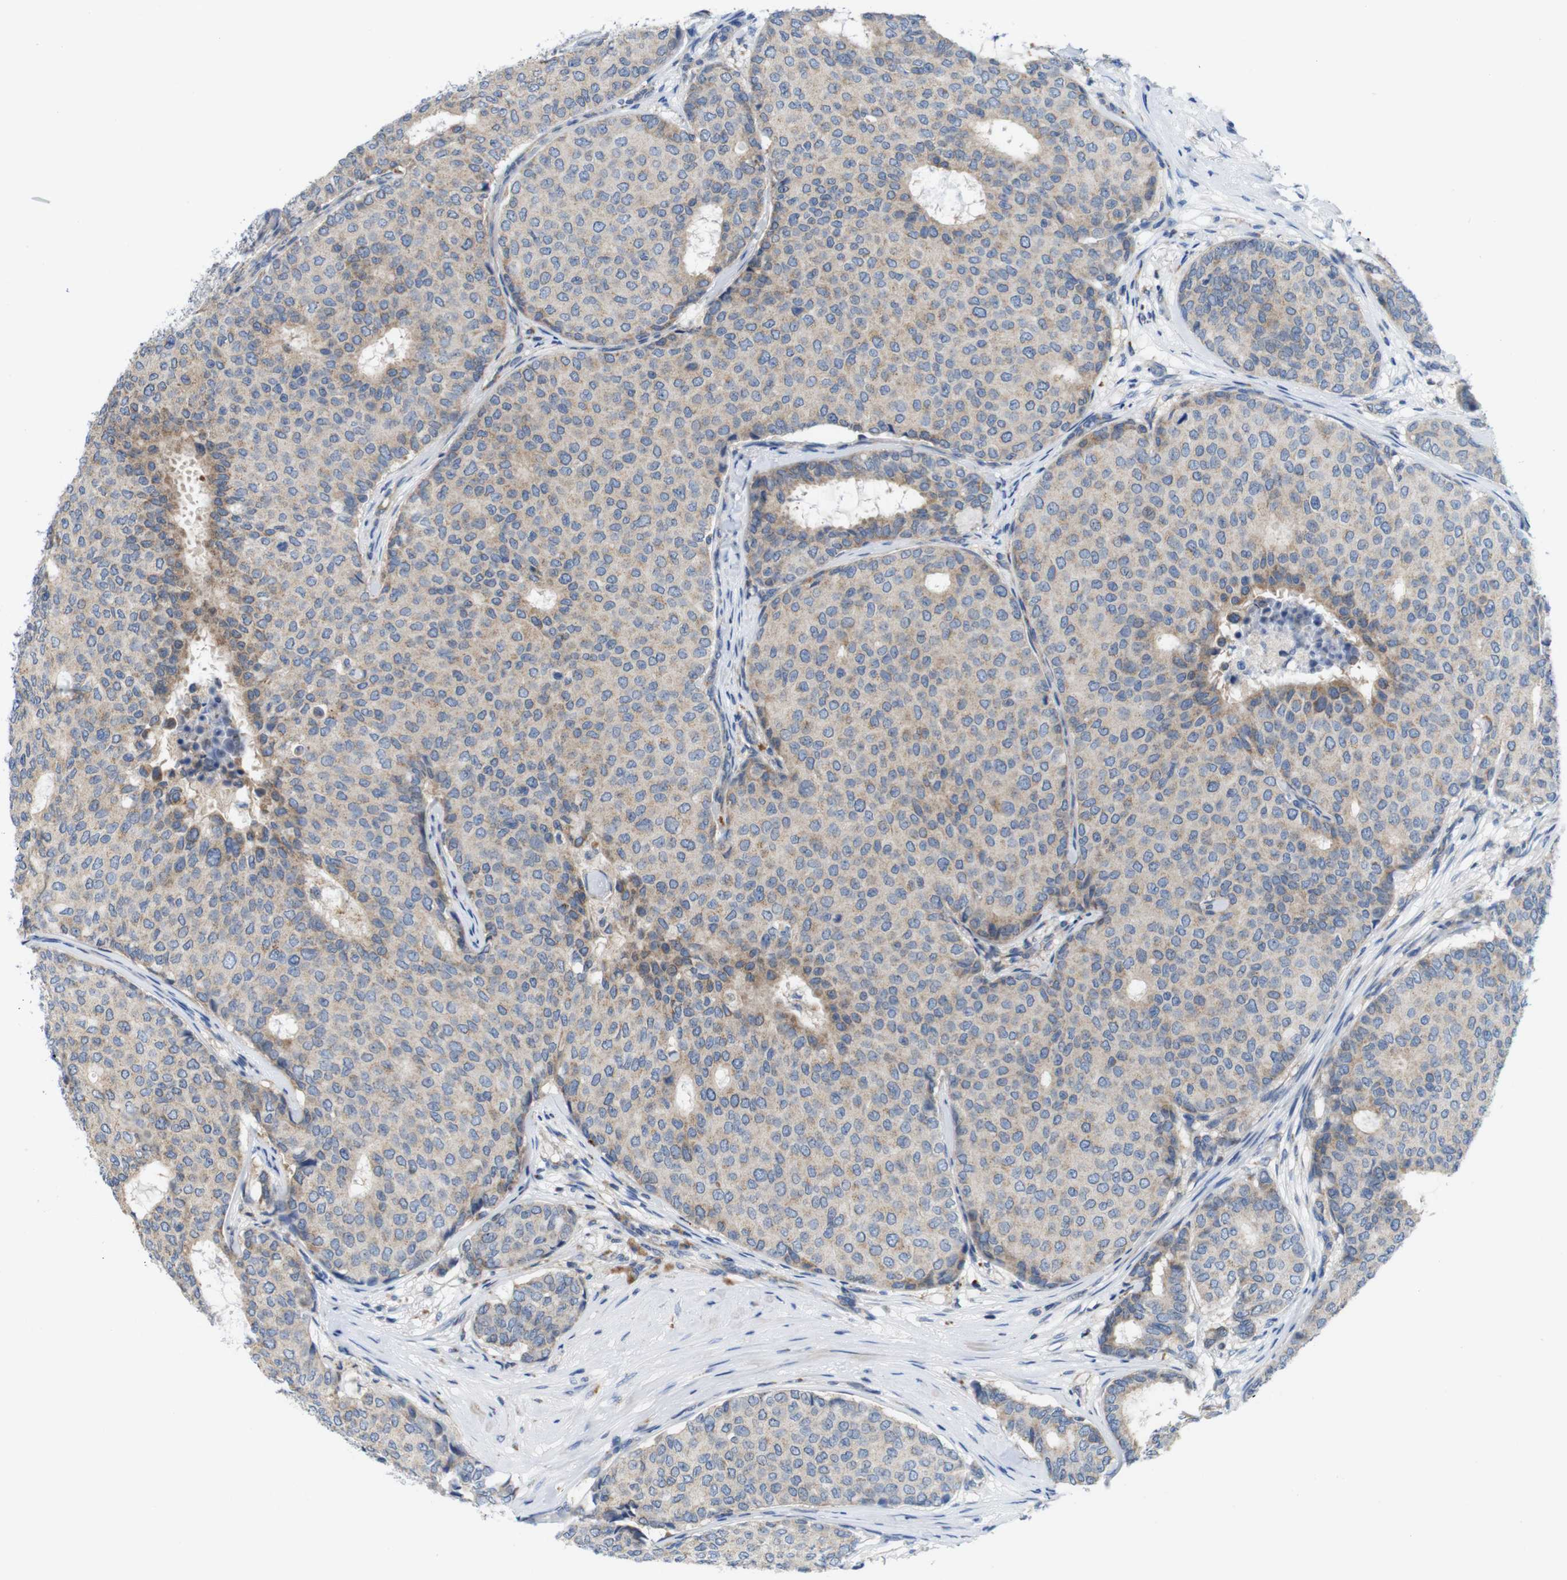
{"staining": {"intensity": "weak", "quantity": "25%-75%", "location": "cytoplasmic/membranous"}, "tissue": "breast cancer", "cell_type": "Tumor cells", "image_type": "cancer", "snomed": [{"axis": "morphology", "description": "Duct carcinoma"}, {"axis": "topography", "description": "Breast"}], "caption": "Human invasive ductal carcinoma (breast) stained with a brown dye demonstrates weak cytoplasmic/membranous positive positivity in approximately 25%-75% of tumor cells.", "gene": "F2RL1", "patient": {"sex": "female", "age": 75}}